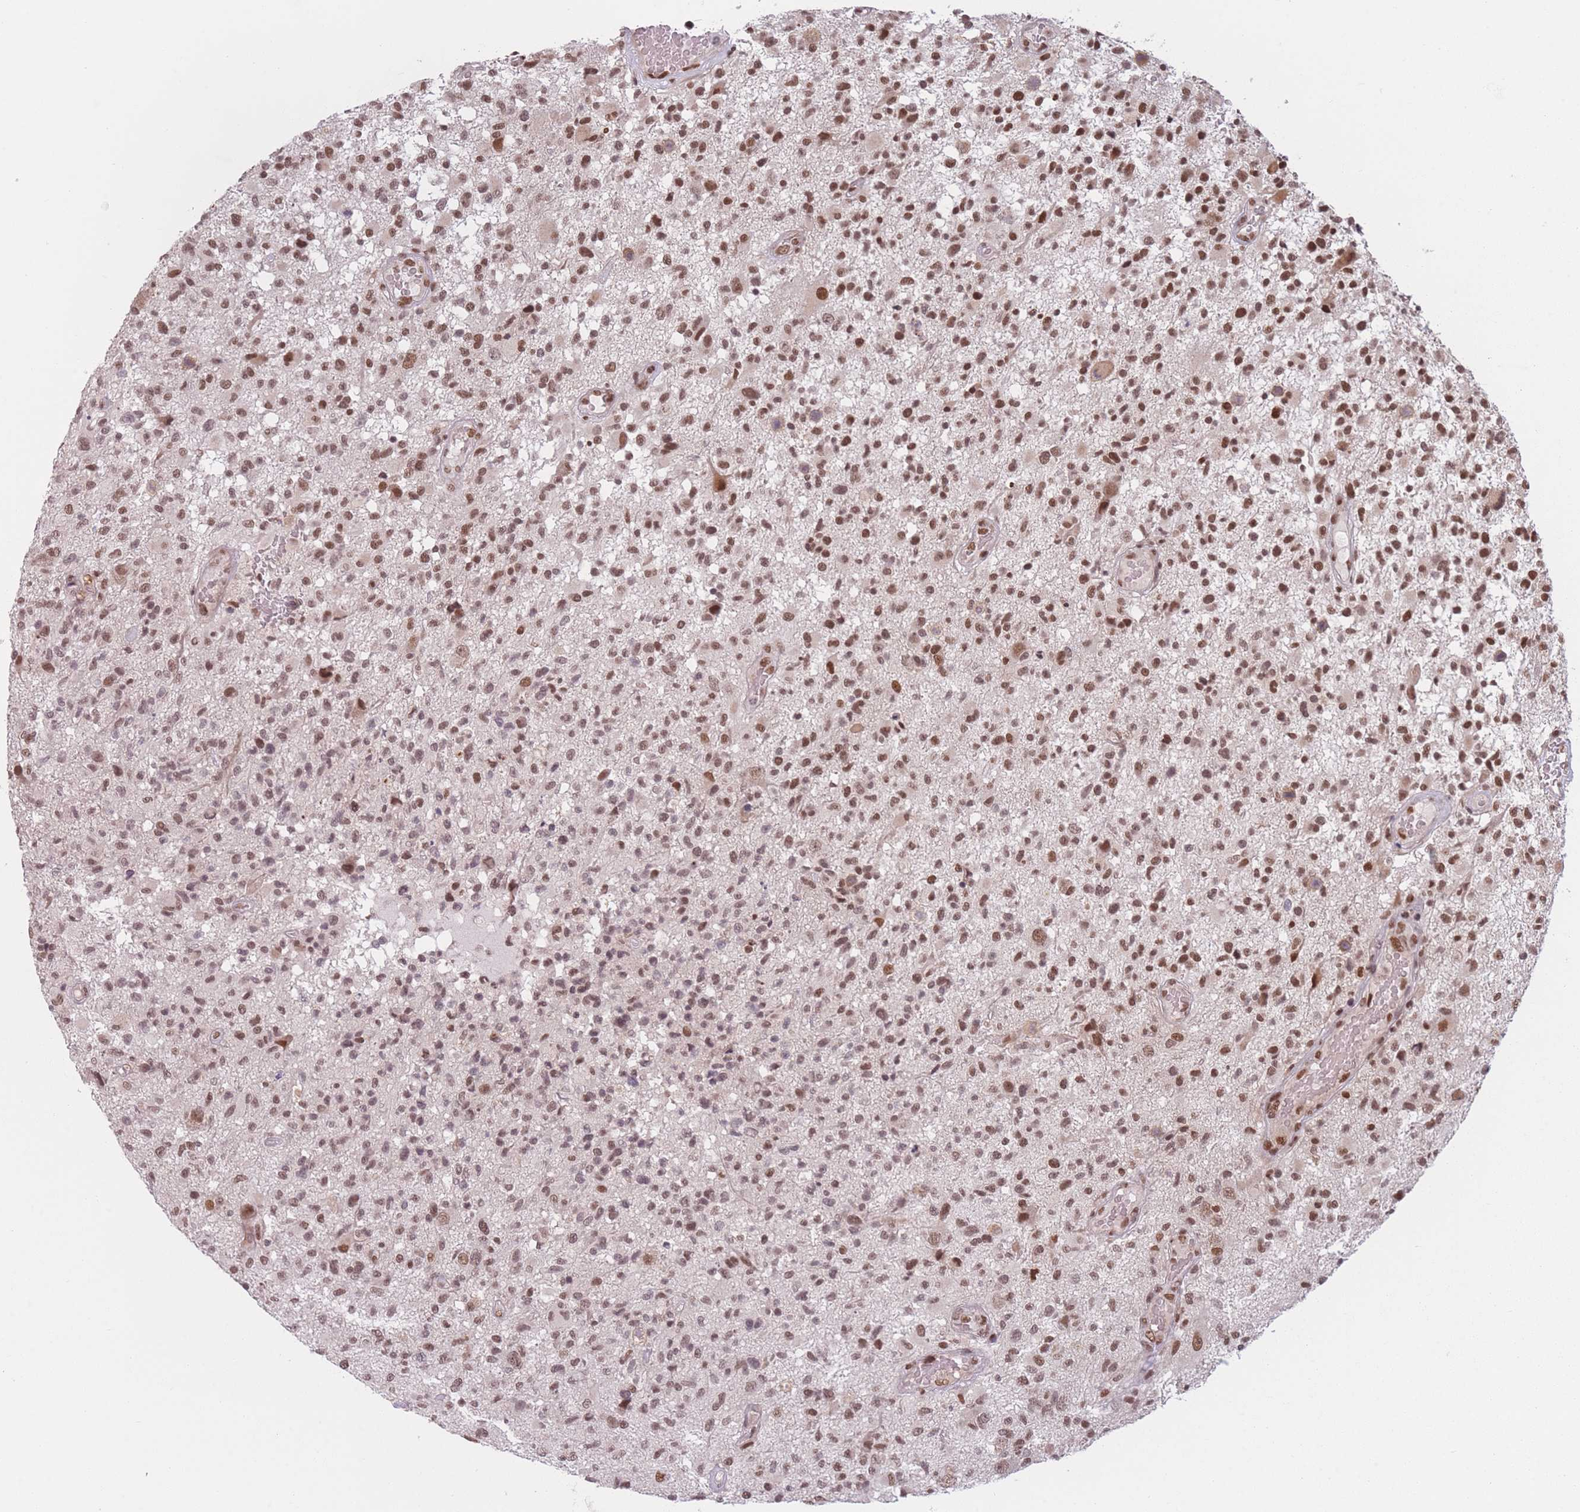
{"staining": {"intensity": "strong", "quantity": ">75%", "location": "nuclear"}, "tissue": "glioma", "cell_type": "Tumor cells", "image_type": "cancer", "snomed": [{"axis": "morphology", "description": "Glioma, malignant, High grade"}, {"axis": "morphology", "description": "Glioblastoma, NOS"}, {"axis": "topography", "description": "Brain"}], "caption": "Immunohistochemical staining of human malignant glioma (high-grade) demonstrates strong nuclear protein staining in approximately >75% of tumor cells.", "gene": "SUPT6H", "patient": {"sex": "male", "age": 60}}